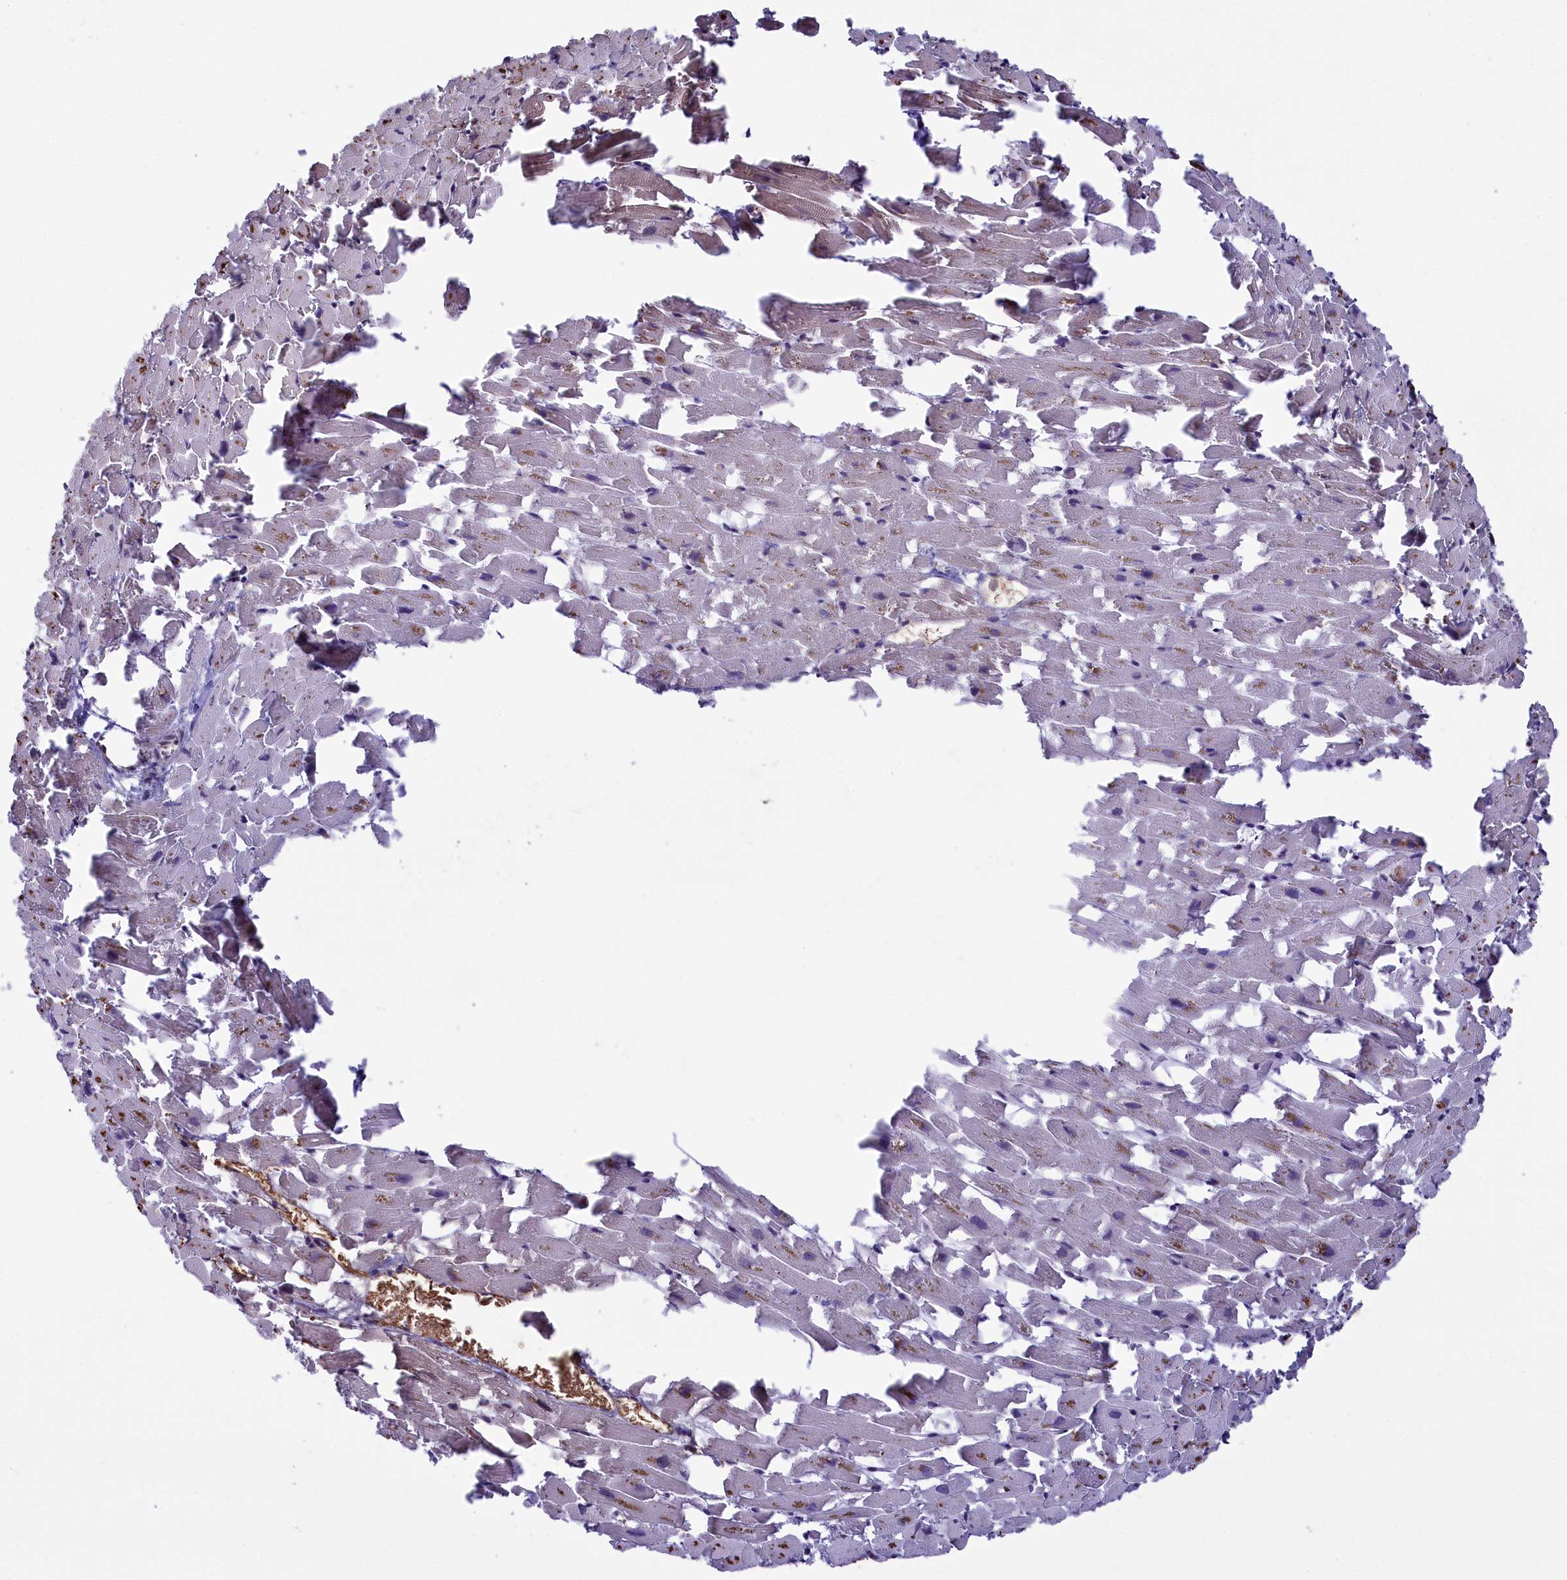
{"staining": {"intensity": "moderate", "quantity": "<25%", "location": "nuclear"}, "tissue": "heart muscle", "cell_type": "Cardiomyocytes", "image_type": "normal", "snomed": [{"axis": "morphology", "description": "Normal tissue, NOS"}, {"axis": "topography", "description": "Heart"}], "caption": "Protein staining shows moderate nuclear positivity in about <25% of cardiomyocytes in benign heart muscle. The protein is stained brown, and the nuclei are stained in blue (DAB IHC with brightfield microscopy, high magnification).", "gene": "MPHOSPH8", "patient": {"sex": "female", "age": 64}}